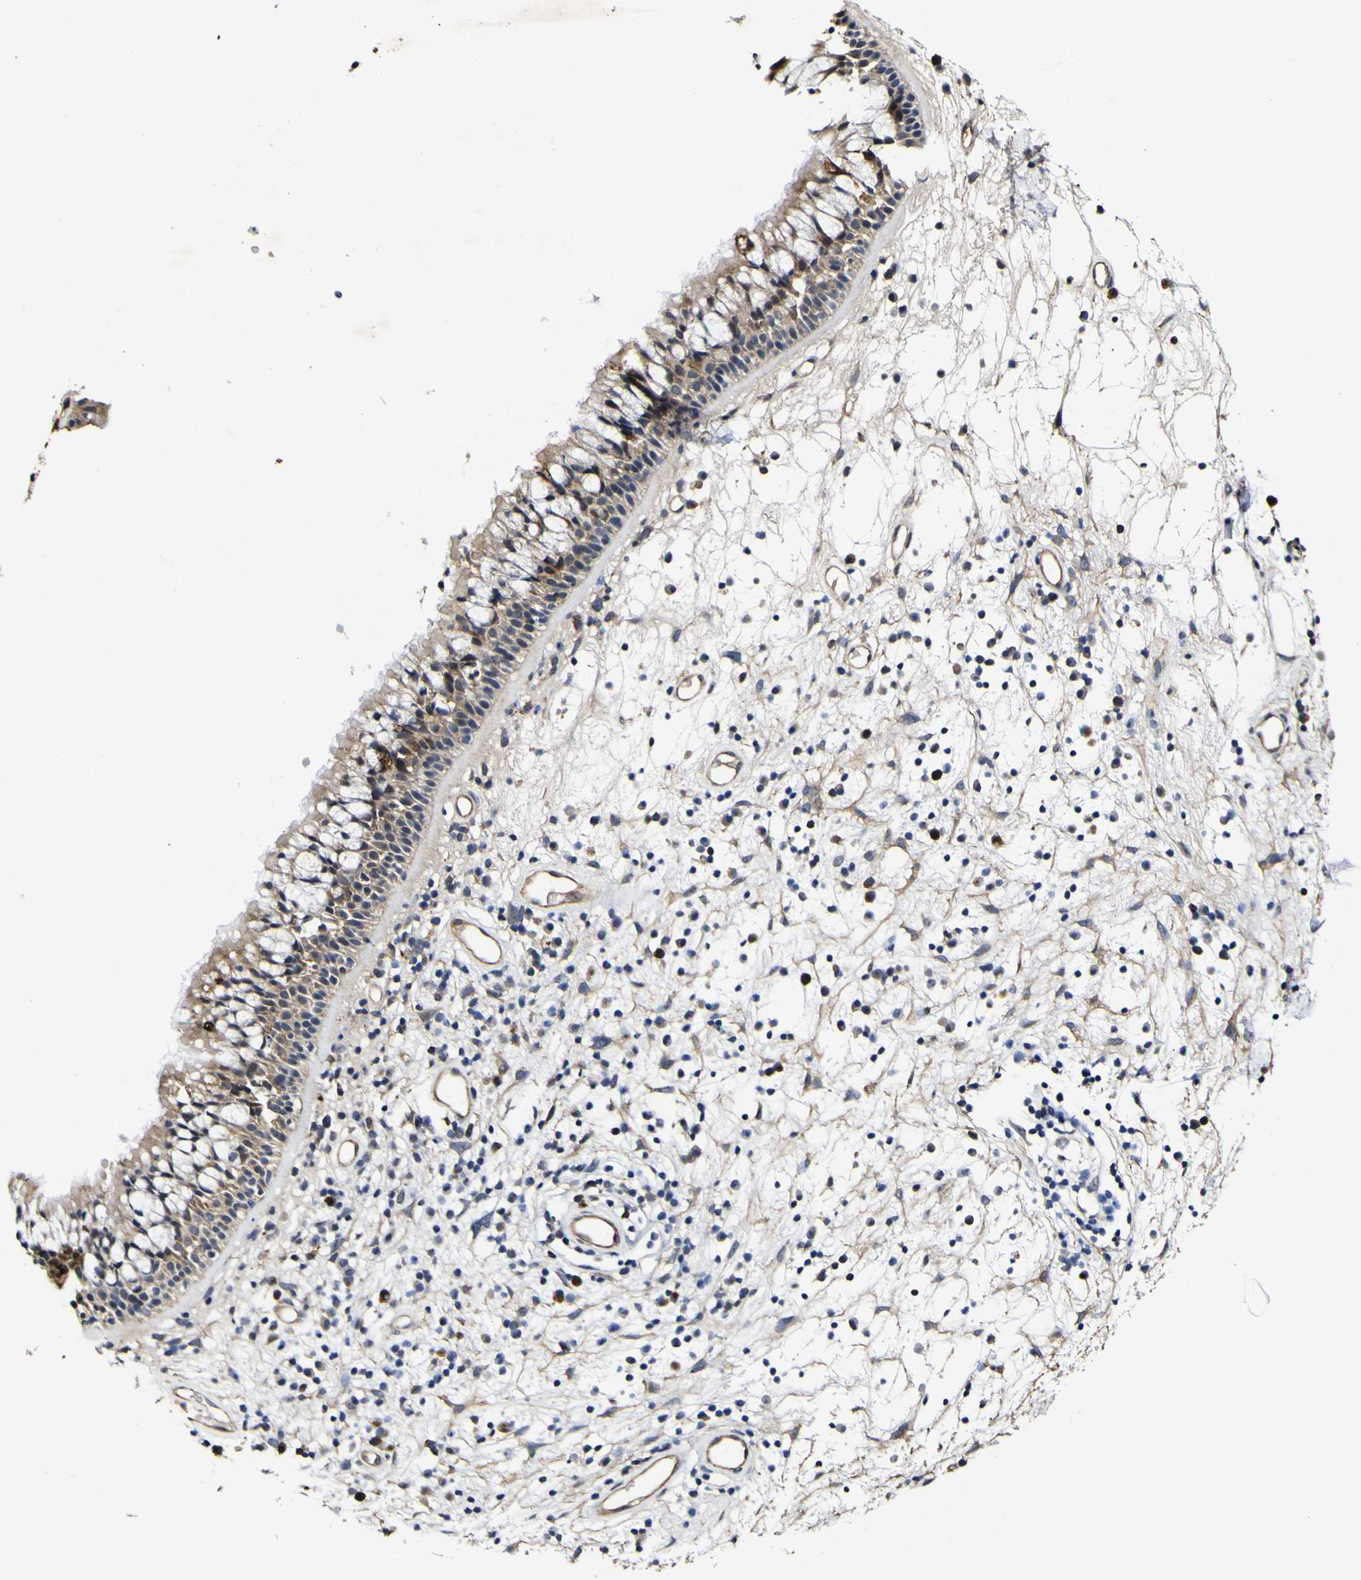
{"staining": {"intensity": "moderate", "quantity": ">75%", "location": "cytoplasmic/membranous"}, "tissue": "nasopharynx", "cell_type": "Respiratory epithelial cells", "image_type": "normal", "snomed": [{"axis": "morphology", "description": "Normal tissue, NOS"}, {"axis": "morphology", "description": "Inflammation, NOS"}, {"axis": "topography", "description": "Nasopharynx"}], "caption": "A high-resolution micrograph shows IHC staining of unremarkable nasopharynx, which reveals moderate cytoplasmic/membranous positivity in approximately >75% of respiratory epithelial cells.", "gene": "CCL2", "patient": {"sex": "male", "age": 48}}